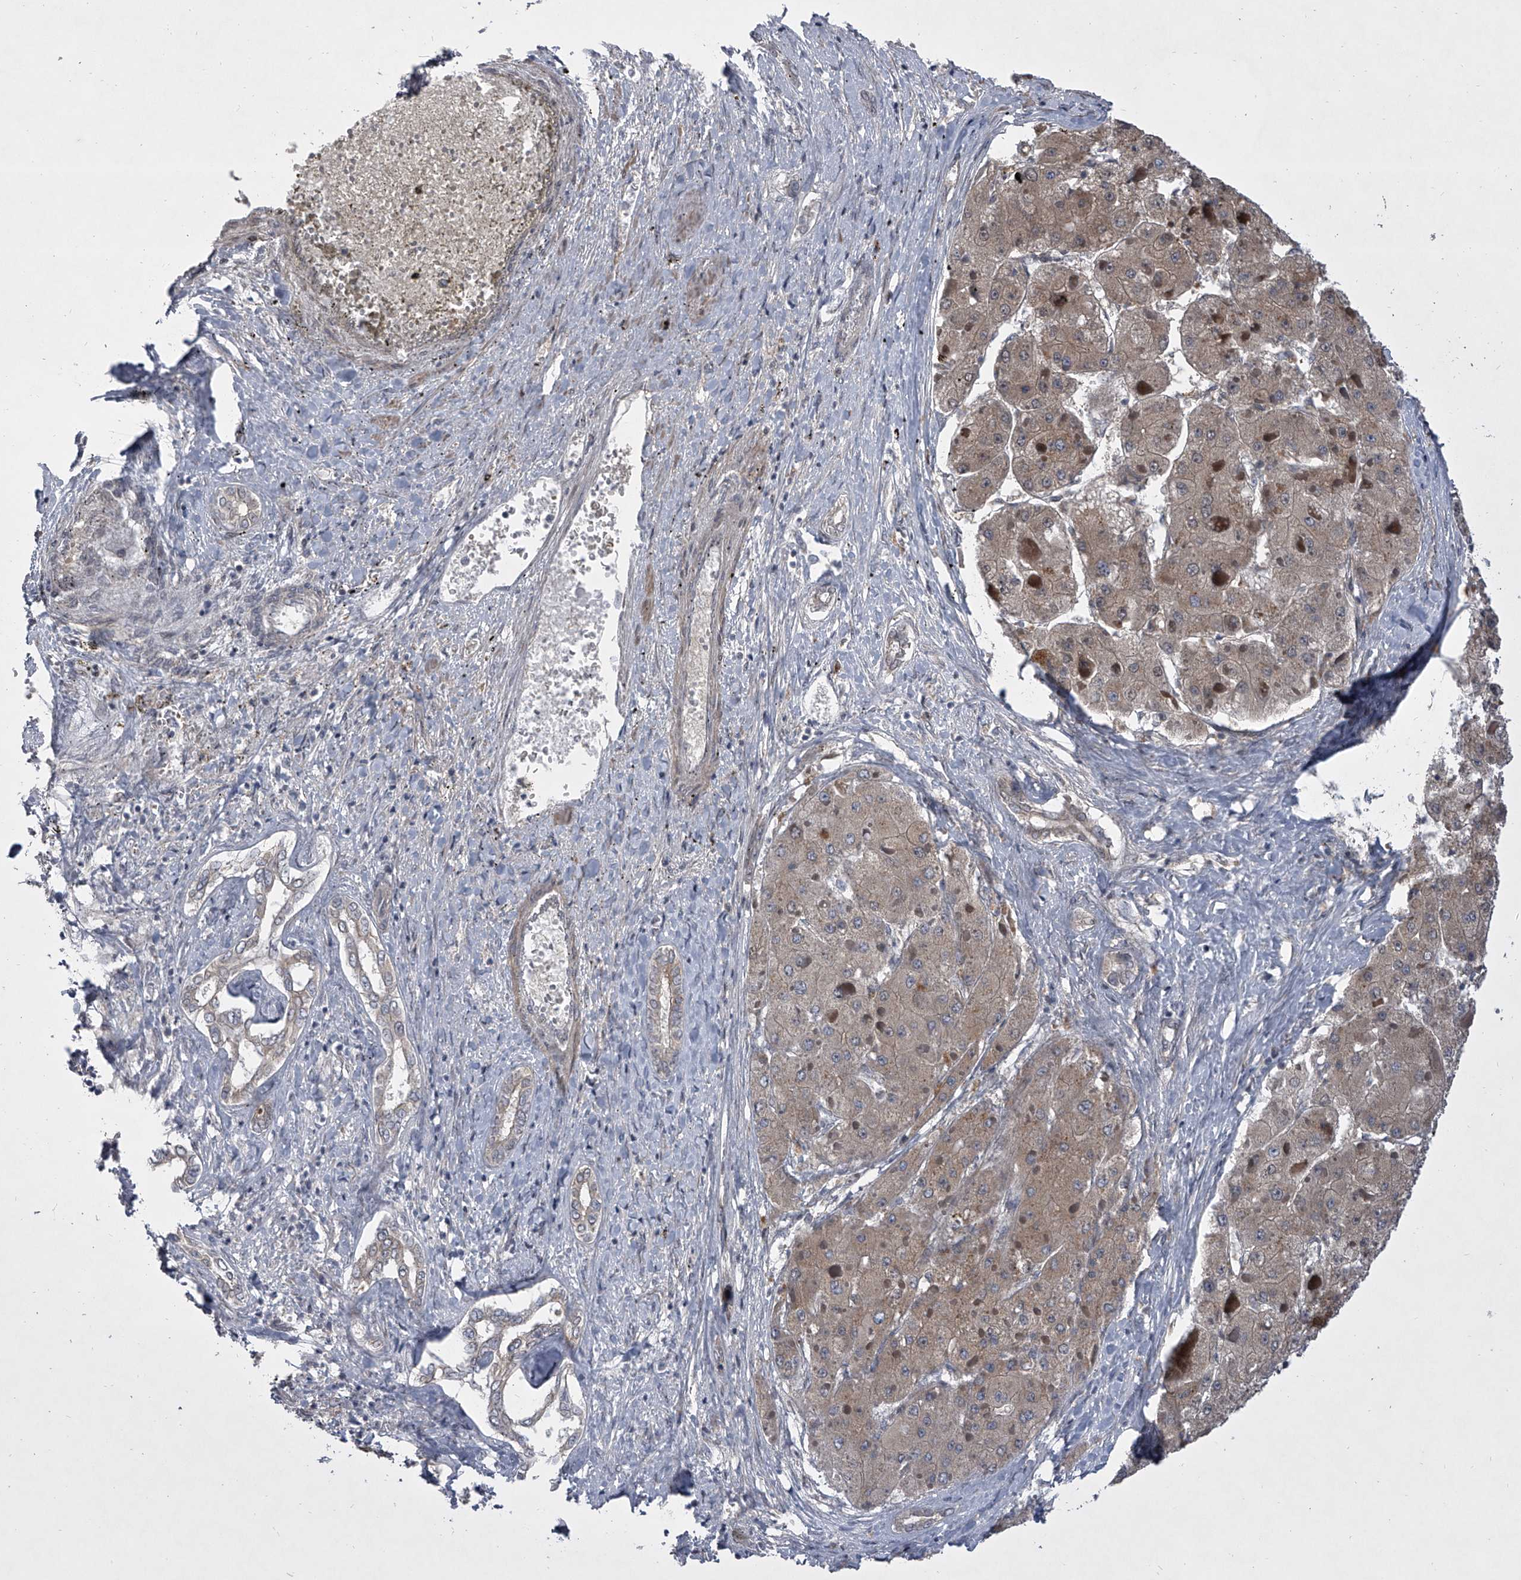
{"staining": {"intensity": "weak", "quantity": "25%-75%", "location": "cytoplasmic/membranous"}, "tissue": "liver cancer", "cell_type": "Tumor cells", "image_type": "cancer", "snomed": [{"axis": "morphology", "description": "Carcinoma, Hepatocellular, NOS"}, {"axis": "topography", "description": "Liver"}], "caption": "This photomicrograph exhibits hepatocellular carcinoma (liver) stained with IHC to label a protein in brown. The cytoplasmic/membranous of tumor cells show weak positivity for the protein. Nuclei are counter-stained blue.", "gene": "HEATR6", "patient": {"sex": "female", "age": 73}}